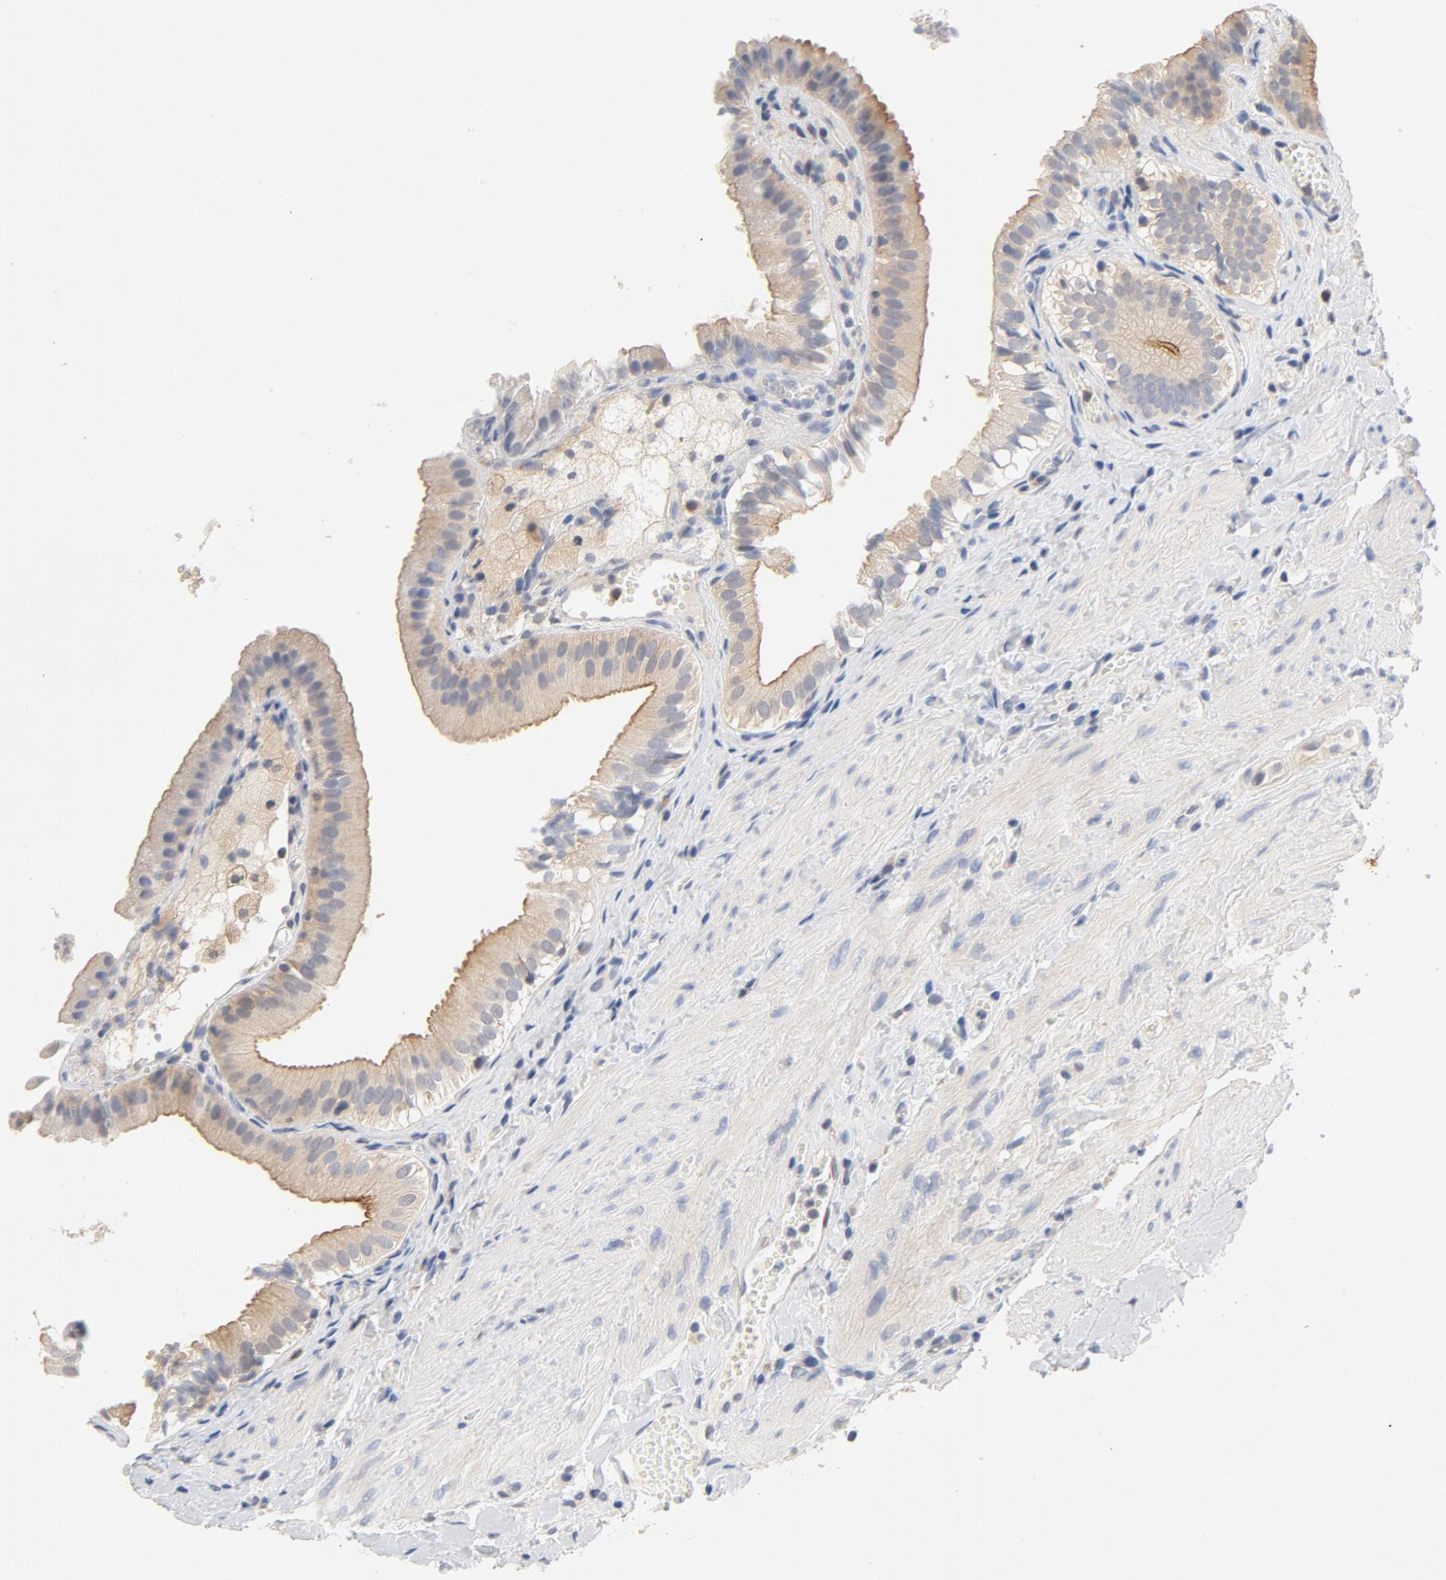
{"staining": {"intensity": "moderate", "quantity": ">75%", "location": "cytoplasmic/membranous"}, "tissue": "gallbladder", "cell_type": "Glandular cells", "image_type": "normal", "snomed": [{"axis": "morphology", "description": "Normal tissue, NOS"}, {"axis": "topography", "description": "Gallbladder"}], "caption": "Moderate cytoplasmic/membranous staining for a protein is appreciated in approximately >75% of glandular cells of benign gallbladder using immunohistochemistry (IHC).", "gene": "STAT1", "patient": {"sex": "female", "age": 24}}